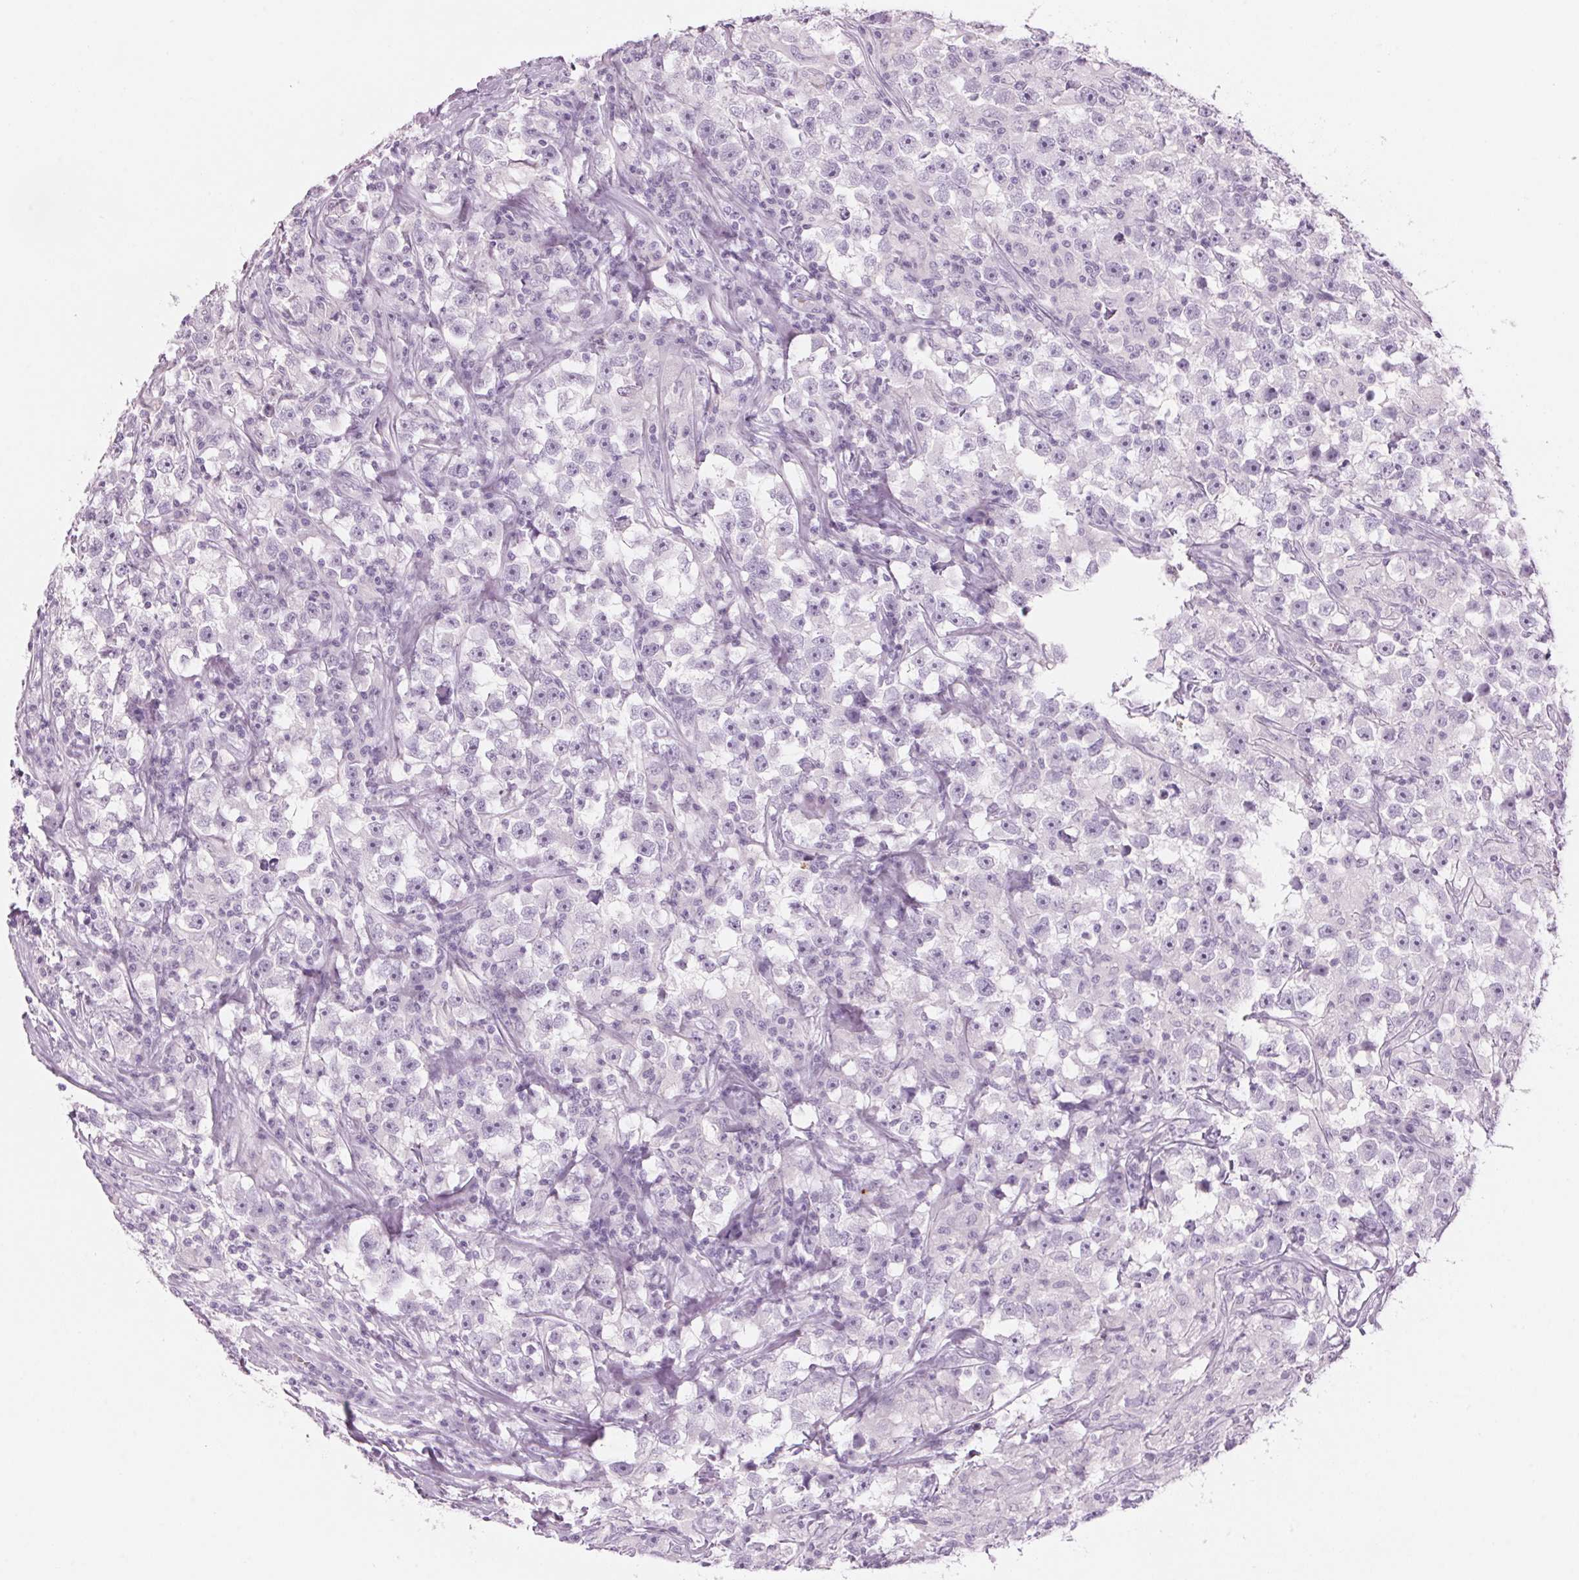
{"staining": {"intensity": "negative", "quantity": "none", "location": "none"}, "tissue": "testis cancer", "cell_type": "Tumor cells", "image_type": "cancer", "snomed": [{"axis": "morphology", "description": "Seminoma, NOS"}, {"axis": "topography", "description": "Testis"}], "caption": "Image shows no protein expression in tumor cells of seminoma (testis) tissue. Brightfield microscopy of immunohistochemistry (IHC) stained with DAB (brown) and hematoxylin (blue), captured at high magnification.", "gene": "KLK7", "patient": {"sex": "male", "age": 33}}